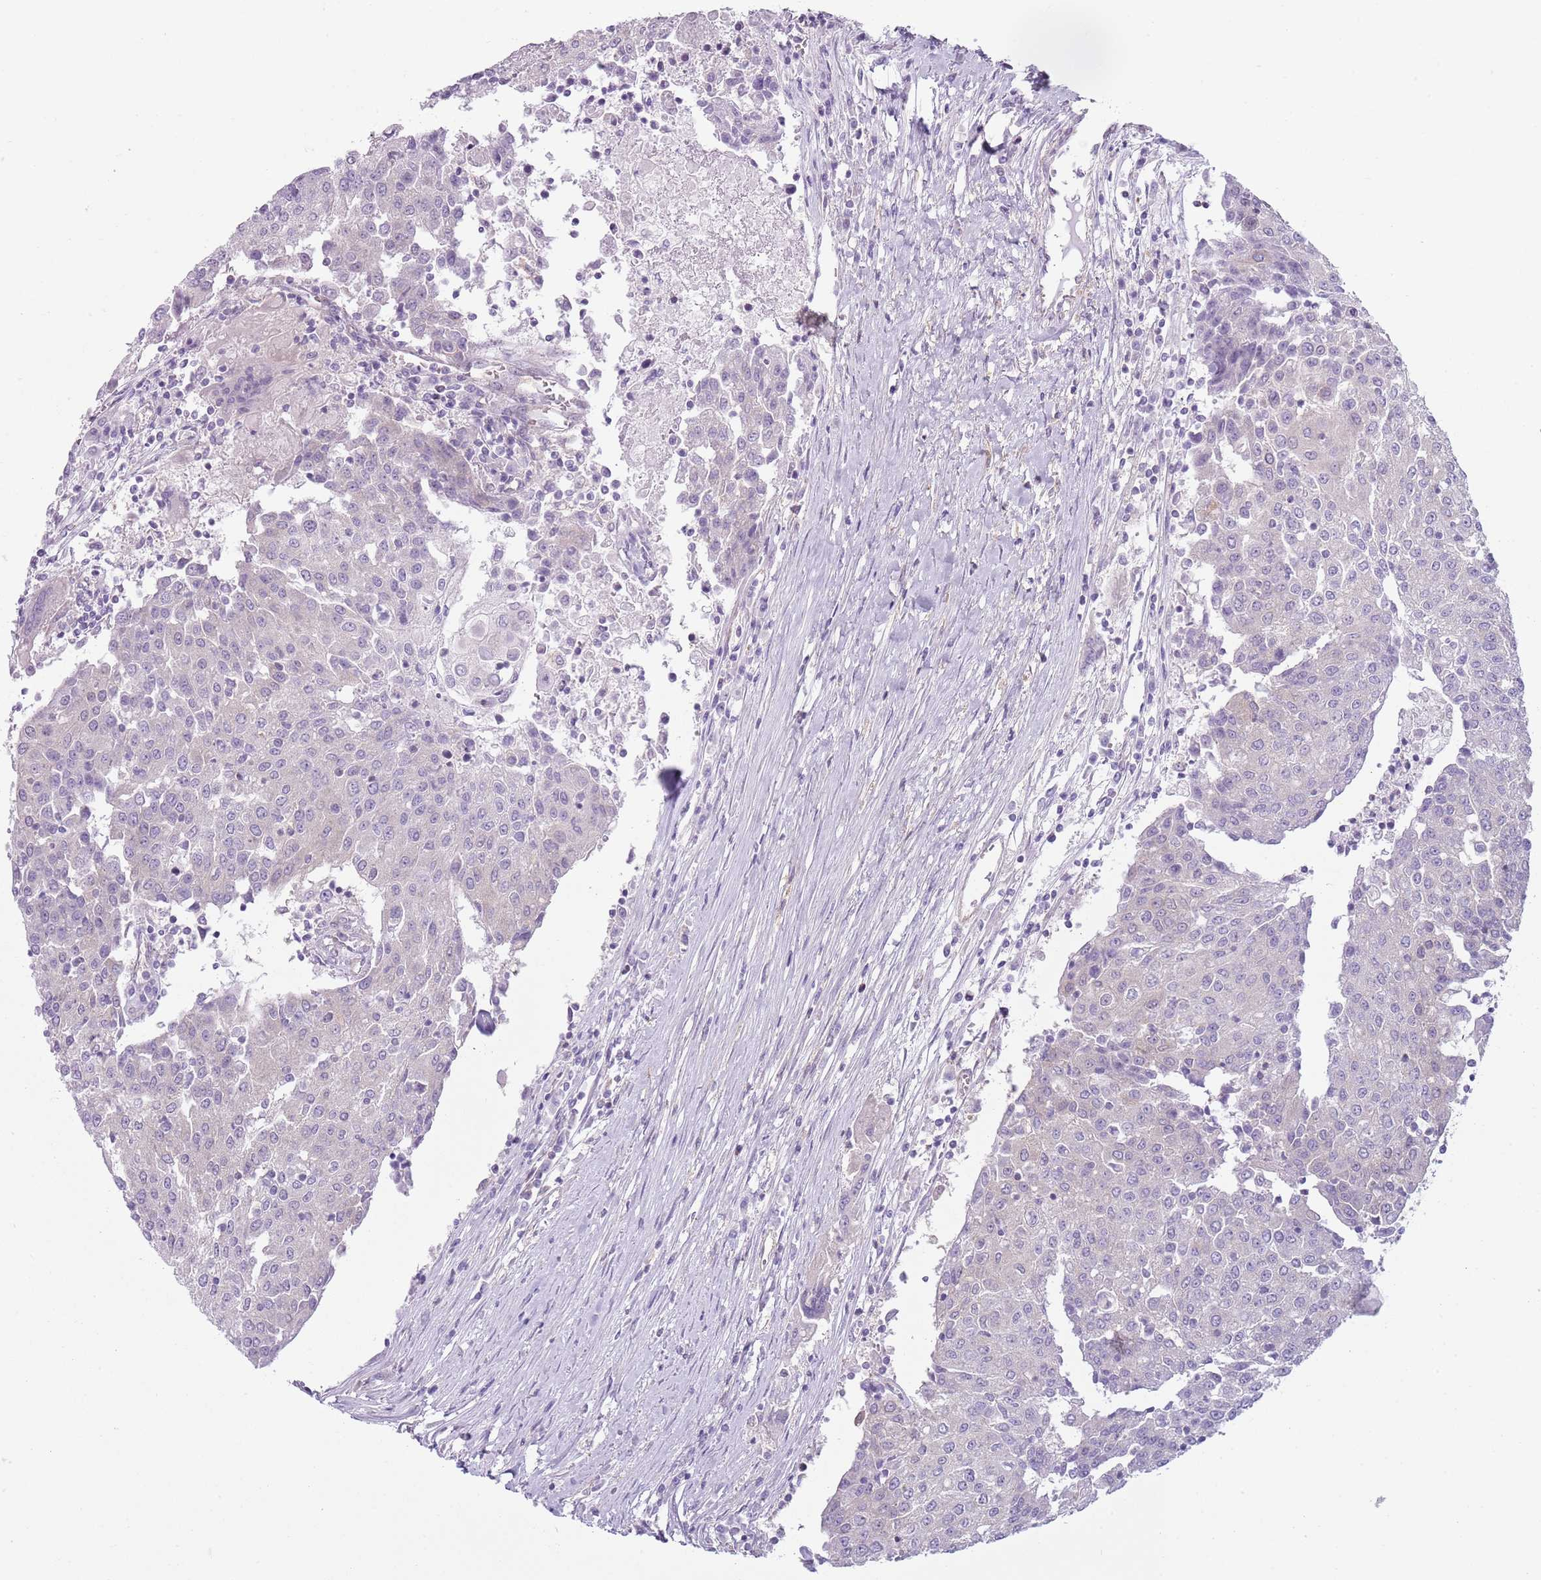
{"staining": {"intensity": "negative", "quantity": "none", "location": "none"}, "tissue": "urothelial cancer", "cell_type": "Tumor cells", "image_type": "cancer", "snomed": [{"axis": "morphology", "description": "Urothelial carcinoma, High grade"}, {"axis": "topography", "description": "Urinary bladder"}], "caption": "Immunohistochemistry micrograph of neoplastic tissue: high-grade urothelial carcinoma stained with DAB exhibits no significant protein positivity in tumor cells.", "gene": "SNX1", "patient": {"sex": "female", "age": 85}}